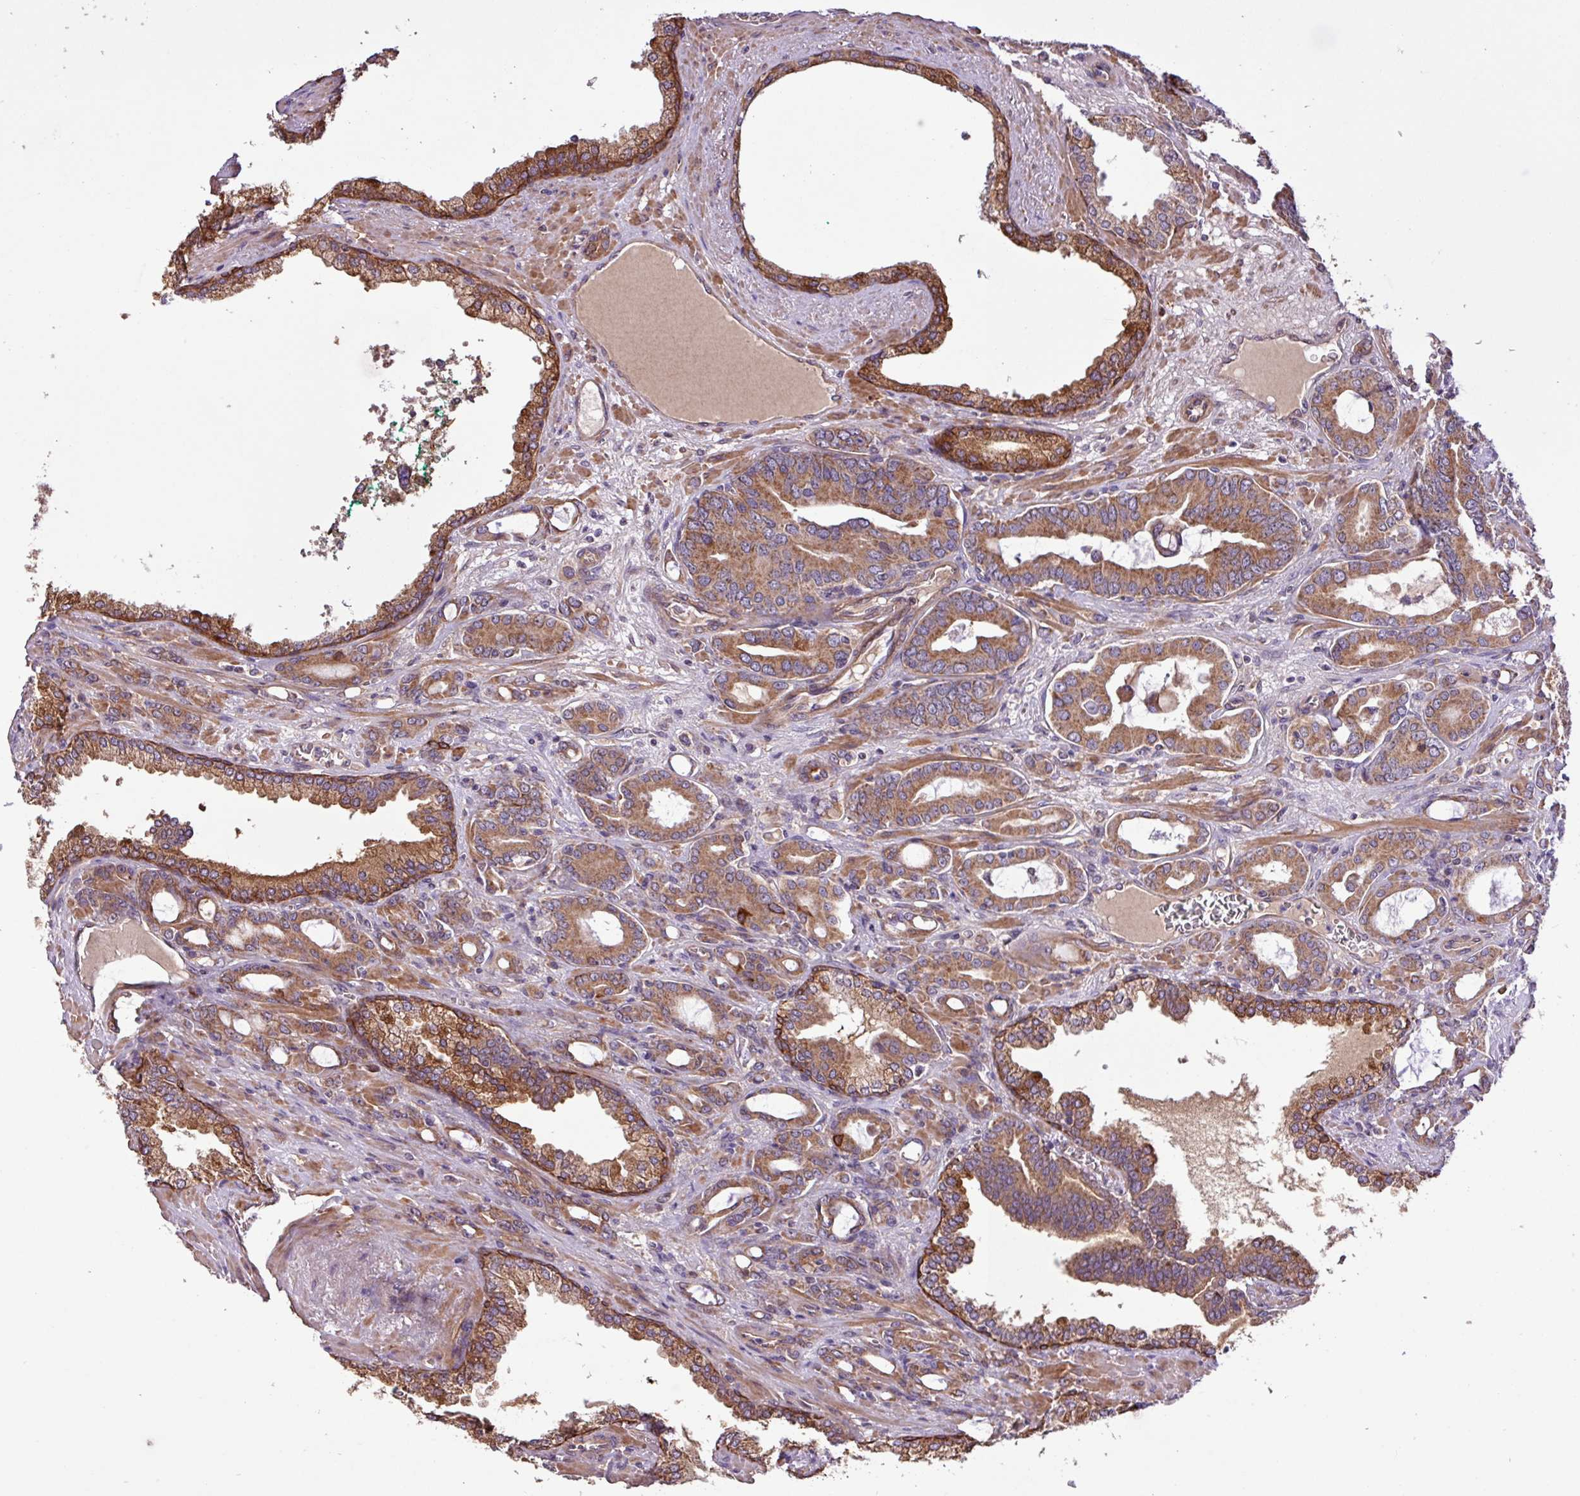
{"staining": {"intensity": "moderate", "quantity": ">75%", "location": "cytoplasmic/membranous"}, "tissue": "prostate cancer", "cell_type": "Tumor cells", "image_type": "cancer", "snomed": [{"axis": "morphology", "description": "Adenocarcinoma, High grade"}, {"axis": "topography", "description": "Prostate"}], "caption": "An image of human adenocarcinoma (high-grade) (prostate) stained for a protein demonstrates moderate cytoplasmic/membranous brown staining in tumor cells.", "gene": "TIMM10B", "patient": {"sex": "male", "age": 72}}